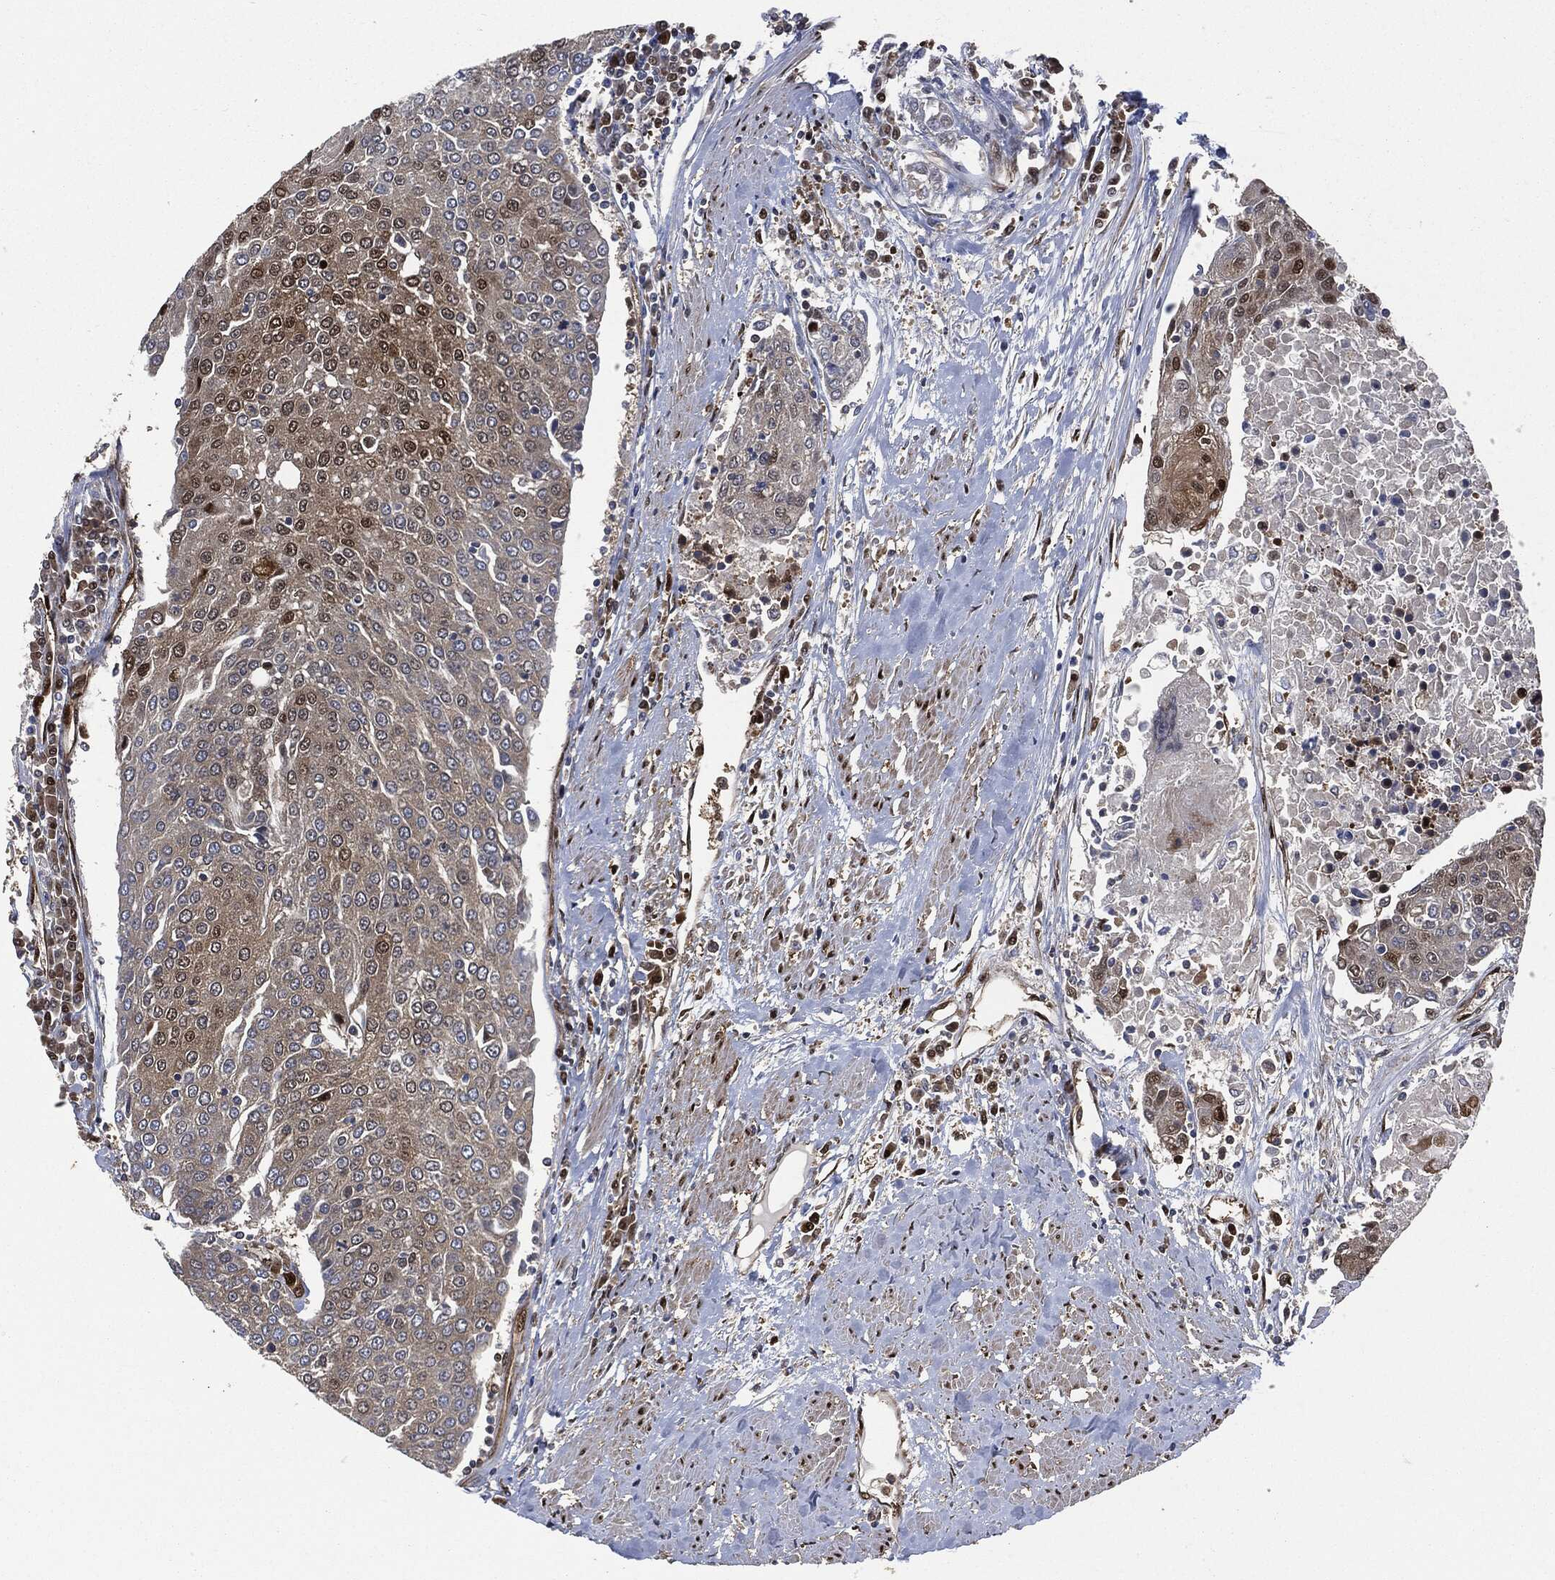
{"staining": {"intensity": "moderate", "quantity": "<25%", "location": "cytoplasmic/membranous,nuclear"}, "tissue": "urothelial cancer", "cell_type": "Tumor cells", "image_type": "cancer", "snomed": [{"axis": "morphology", "description": "Urothelial carcinoma, High grade"}, {"axis": "topography", "description": "Urinary bladder"}], "caption": "An image of urothelial cancer stained for a protein exhibits moderate cytoplasmic/membranous and nuclear brown staining in tumor cells. Immunohistochemistry (ihc) stains the protein of interest in brown and the nuclei are stained blue.", "gene": "DCTN1", "patient": {"sex": "female", "age": 85}}